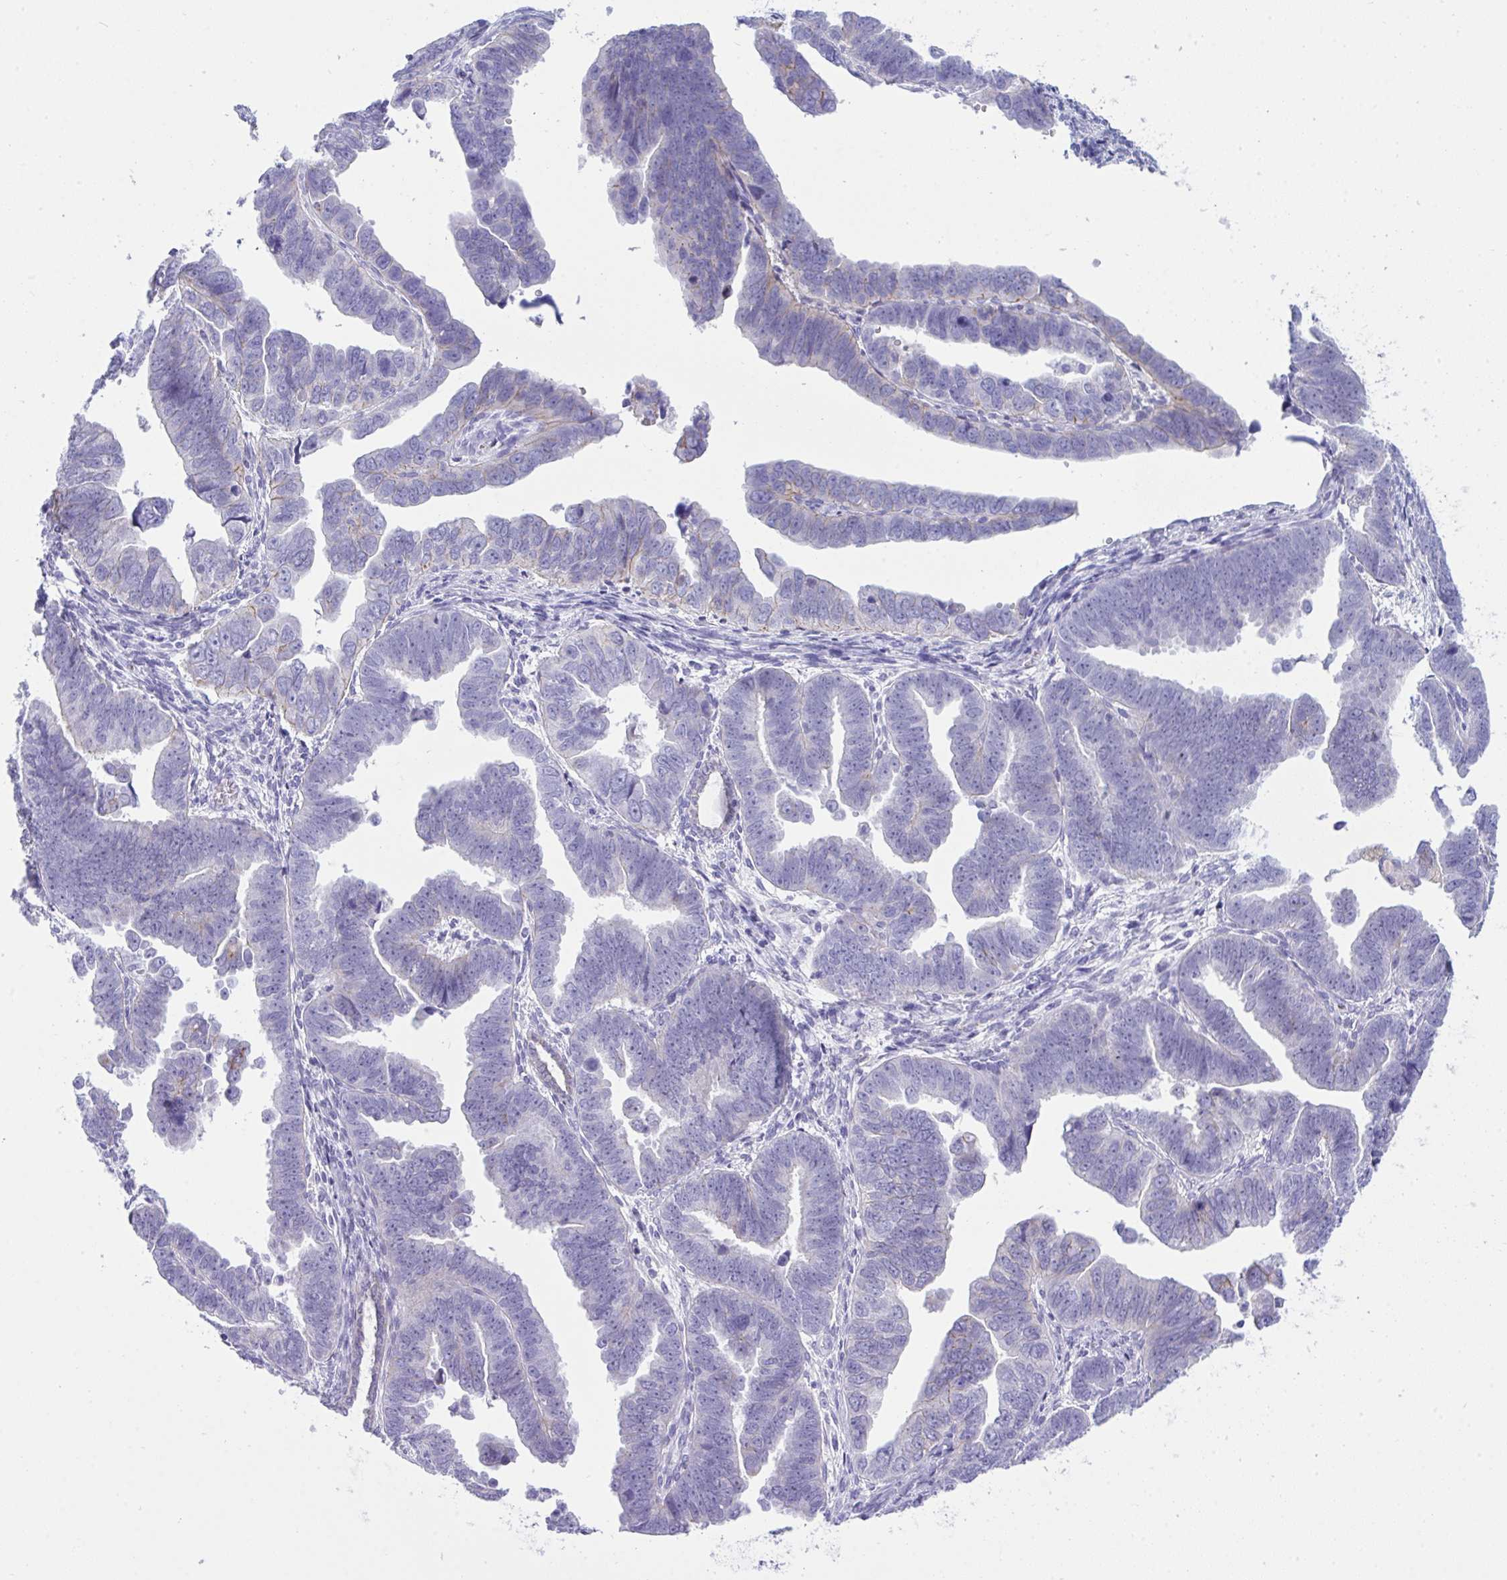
{"staining": {"intensity": "negative", "quantity": "none", "location": "none"}, "tissue": "endometrial cancer", "cell_type": "Tumor cells", "image_type": "cancer", "snomed": [{"axis": "morphology", "description": "Adenocarcinoma, NOS"}, {"axis": "topography", "description": "Endometrium"}], "caption": "Endometrial cancer (adenocarcinoma) was stained to show a protein in brown. There is no significant staining in tumor cells. (IHC, brightfield microscopy, high magnification).", "gene": "GLB1L2", "patient": {"sex": "female", "age": 75}}